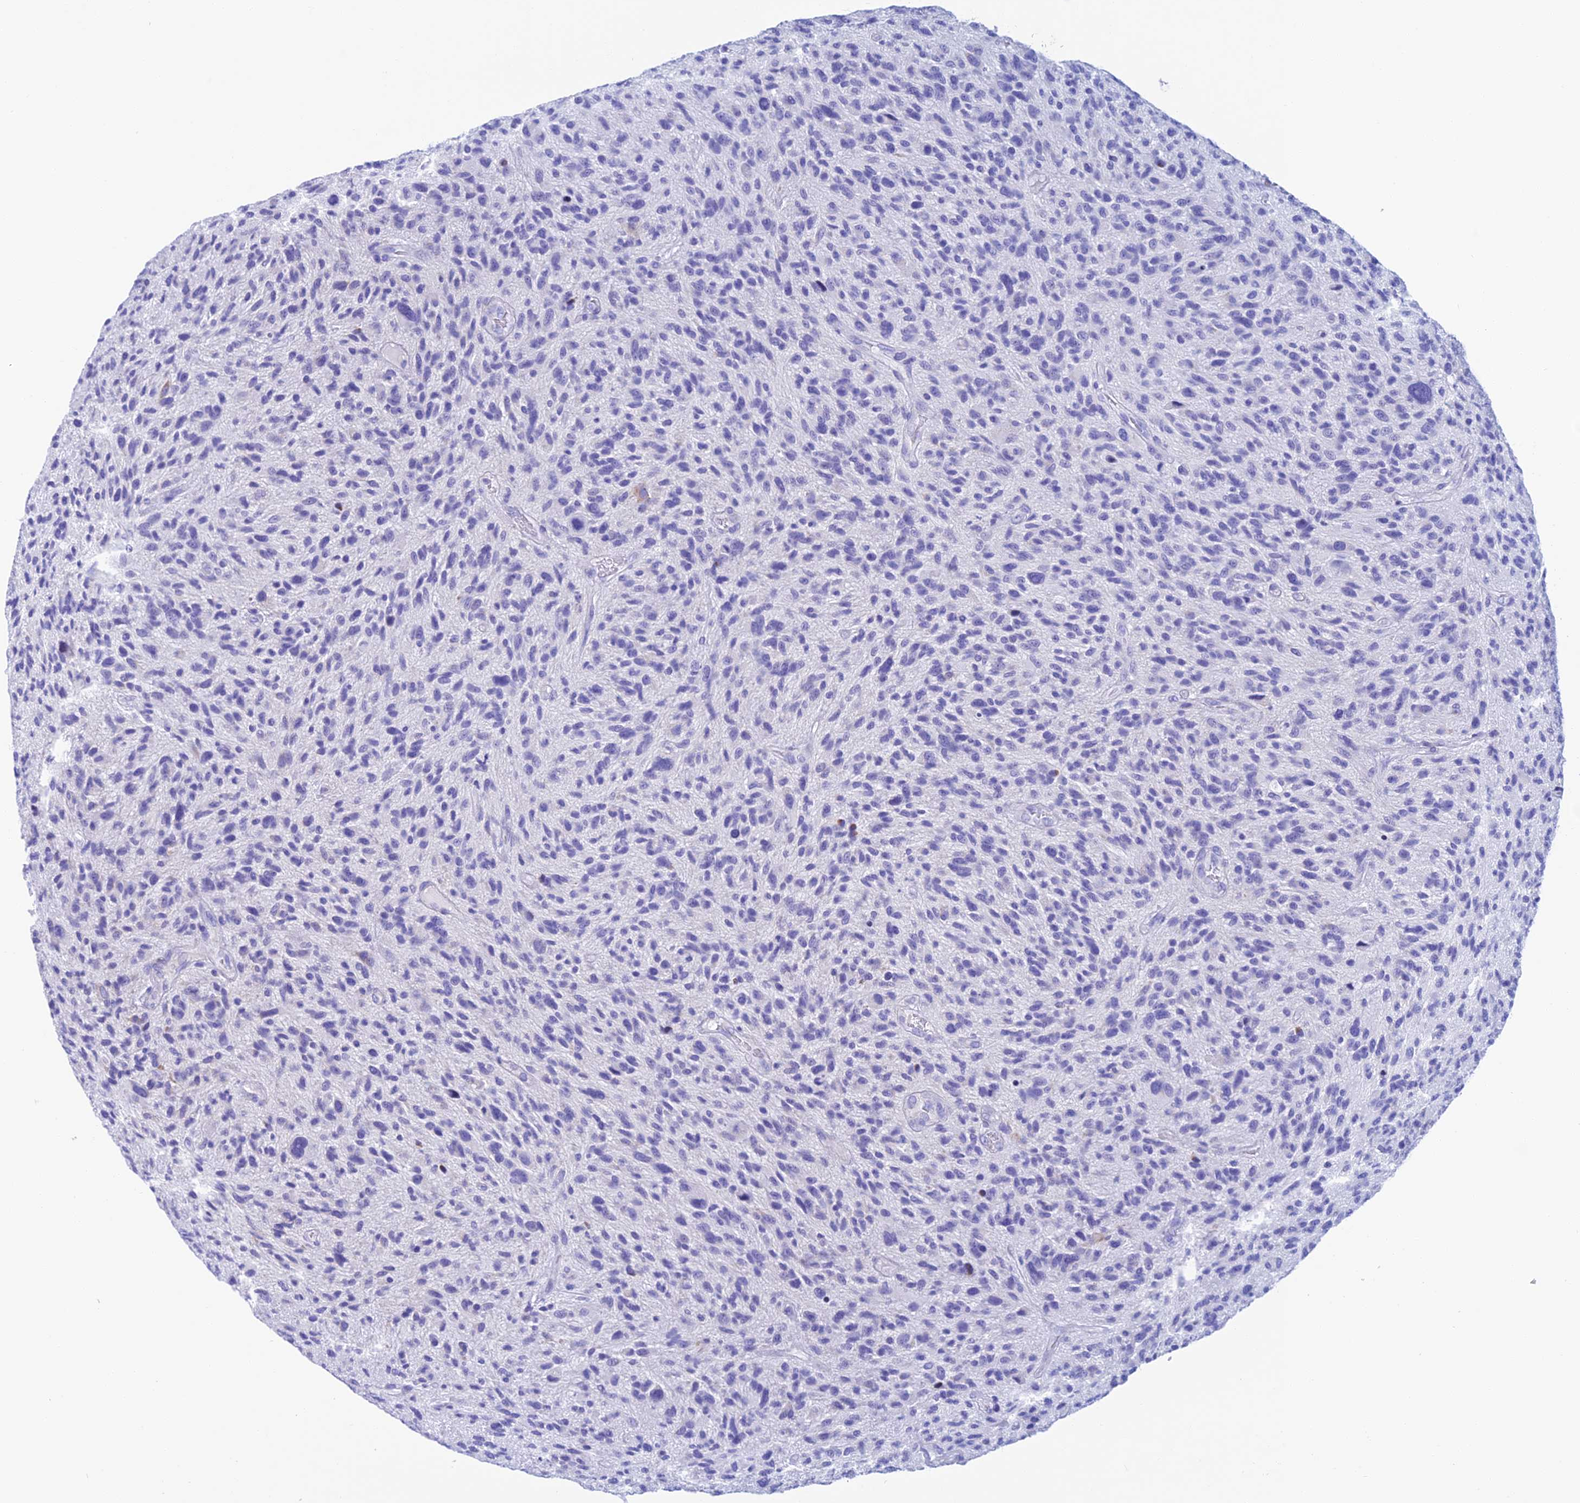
{"staining": {"intensity": "negative", "quantity": "none", "location": "none"}, "tissue": "glioma", "cell_type": "Tumor cells", "image_type": "cancer", "snomed": [{"axis": "morphology", "description": "Glioma, malignant, High grade"}, {"axis": "topography", "description": "Brain"}], "caption": "This is an immunohistochemistry micrograph of glioma. There is no positivity in tumor cells.", "gene": "NXPE4", "patient": {"sex": "male", "age": 47}}